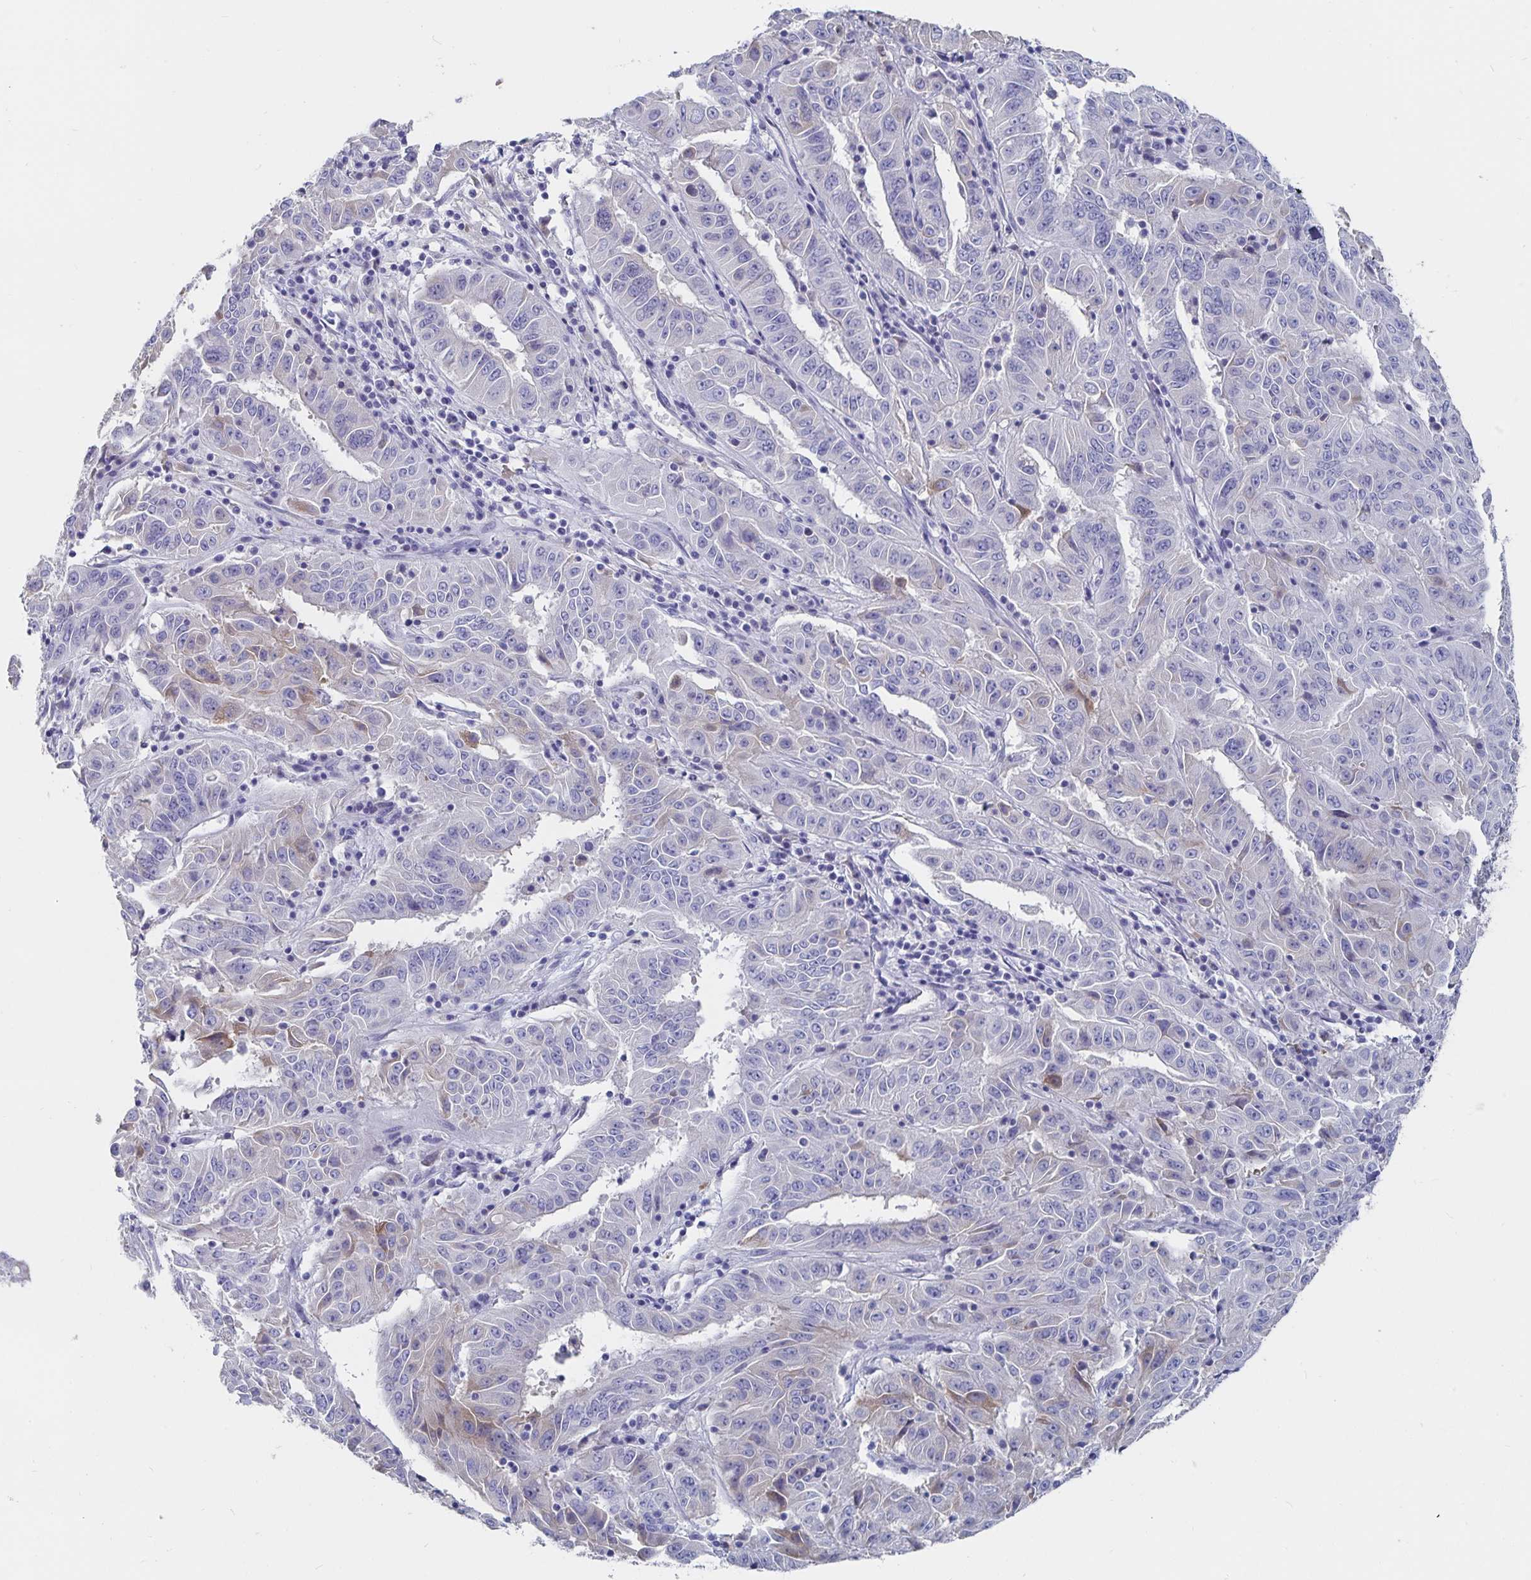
{"staining": {"intensity": "weak", "quantity": "<25%", "location": "cytoplasmic/membranous"}, "tissue": "pancreatic cancer", "cell_type": "Tumor cells", "image_type": "cancer", "snomed": [{"axis": "morphology", "description": "Adenocarcinoma, NOS"}, {"axis": "topography", "description": "Pancreas"}], "caption": "An image of adenocarcinoma (pancreatic) stained for a protein exhibits no brown staining in tumor cells. Brightfield microscopy of immunohistochemistry (IHC) stained with DAB (3,3'-diaminobenzidine) (brown) and hematoxylin (blue), captured at high magnification.", "gene": "CFAP69", "patient": {"sex": "male", "age": 63}}